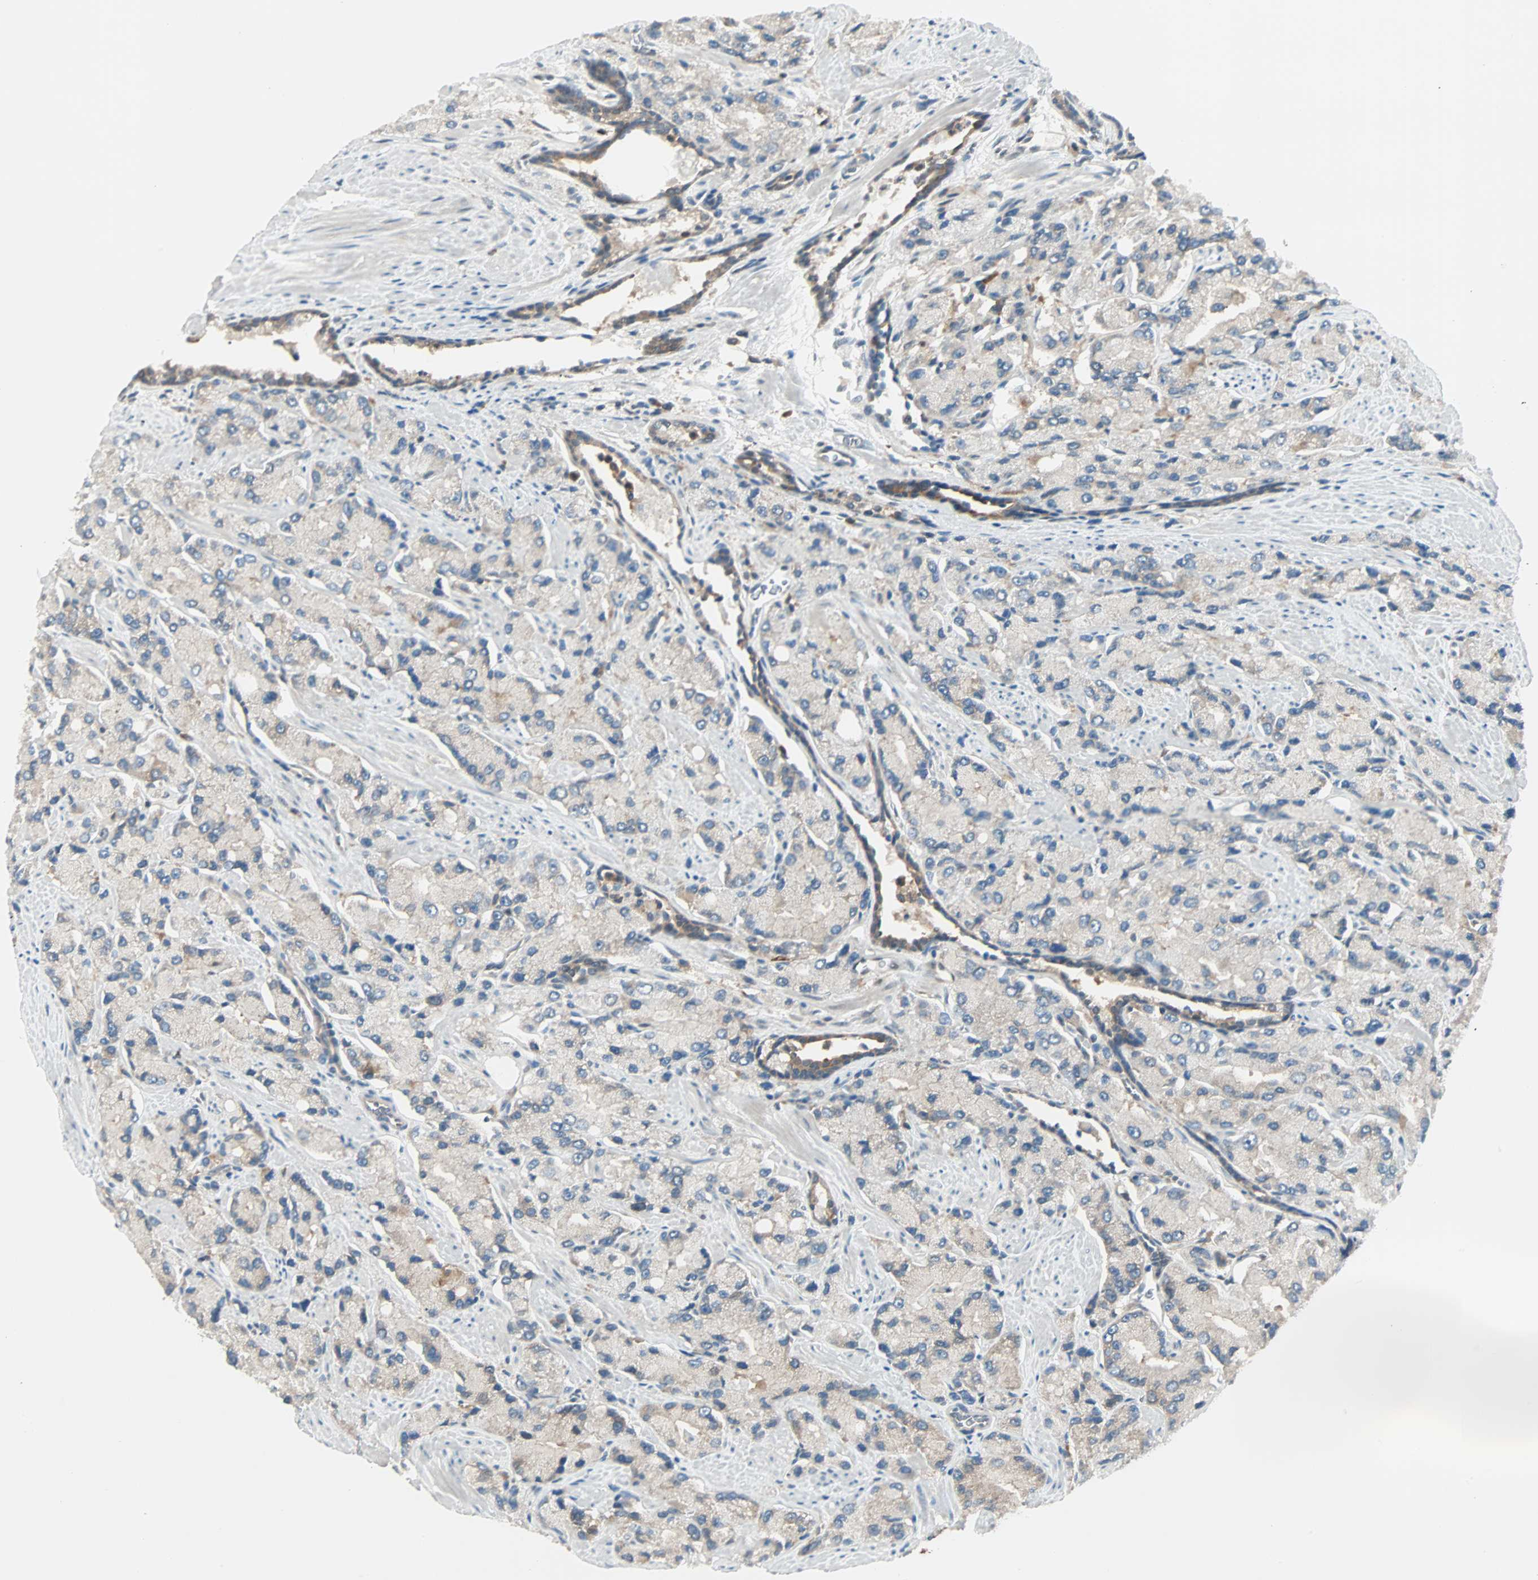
{"staining": {"intensity": "weak", "quantity": "<25%", "location": "cytoplasmic/membranous"}, "tissue": "prostate cancer", "cell_type": "Tumor cells", "image_type": "cancer", "snomed": [{"axis": "morphology", "description": "Adenocarcinoma, High grade"}, {"axis": "topography", "description": "Prostate"}], "caption": "Protein analysis of prostate cancer demonstrates no significant staining in tumor cells.", "gene": "SMIM8", "patient": {"sex": "male", "age": 58}}